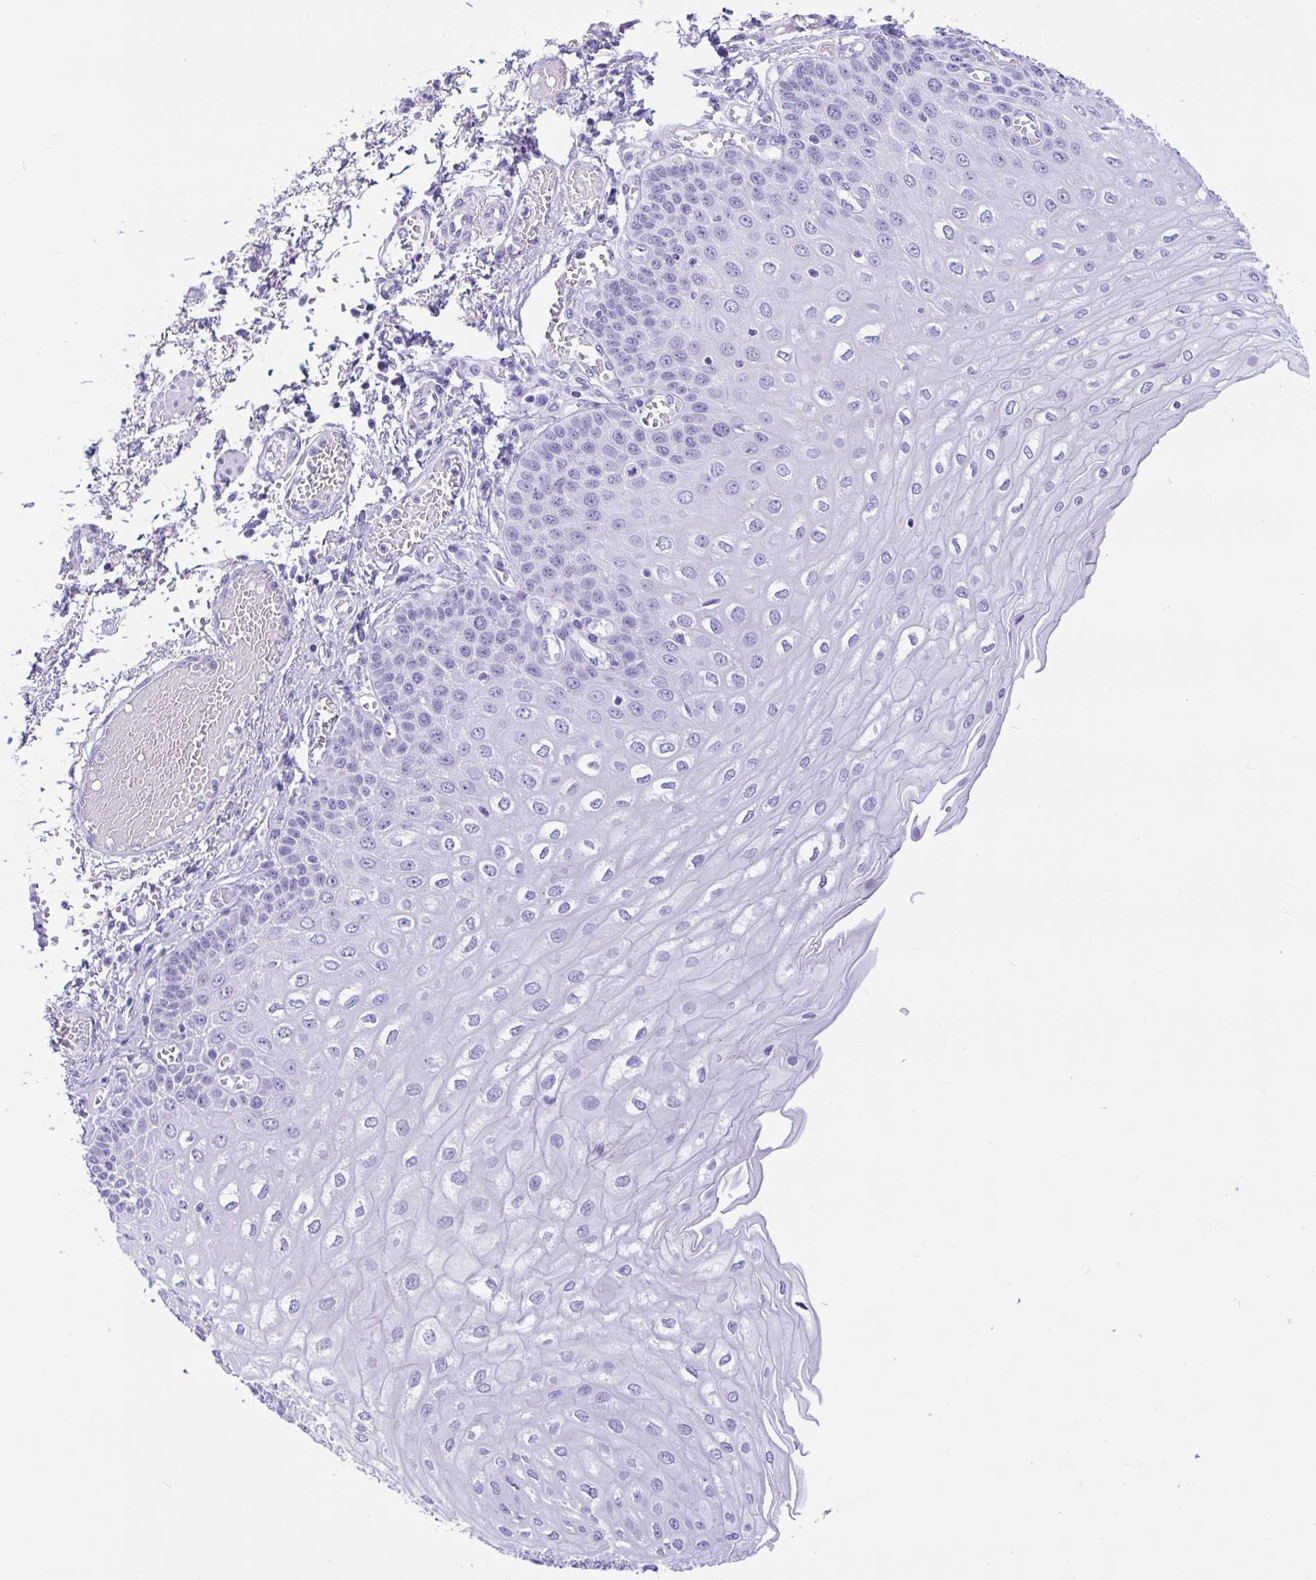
{"staining": {"intensity": "negative", "quantity": "none", "location": "none"}, "tissue": "esophagus", "cell_type": "Squamous epithelial cells", "image_type": "normal", "snomed": [{"axis": "morphology", "description": "Normal tissue, NOS"}, {"axis": "morphology", "description": "Adenocarcinoma, NOS"}, {"axis": "topography", "description": "Esophagus"}], "caption": "This photomicrograph is of normal esophagus stained with IHC to label a protein in brown with the nuclei are counter-stained blue. There is no positivity in squamous epithelial cells.", "gene": "ZNF319", "patient": {"sex": "male", "age": 81}}